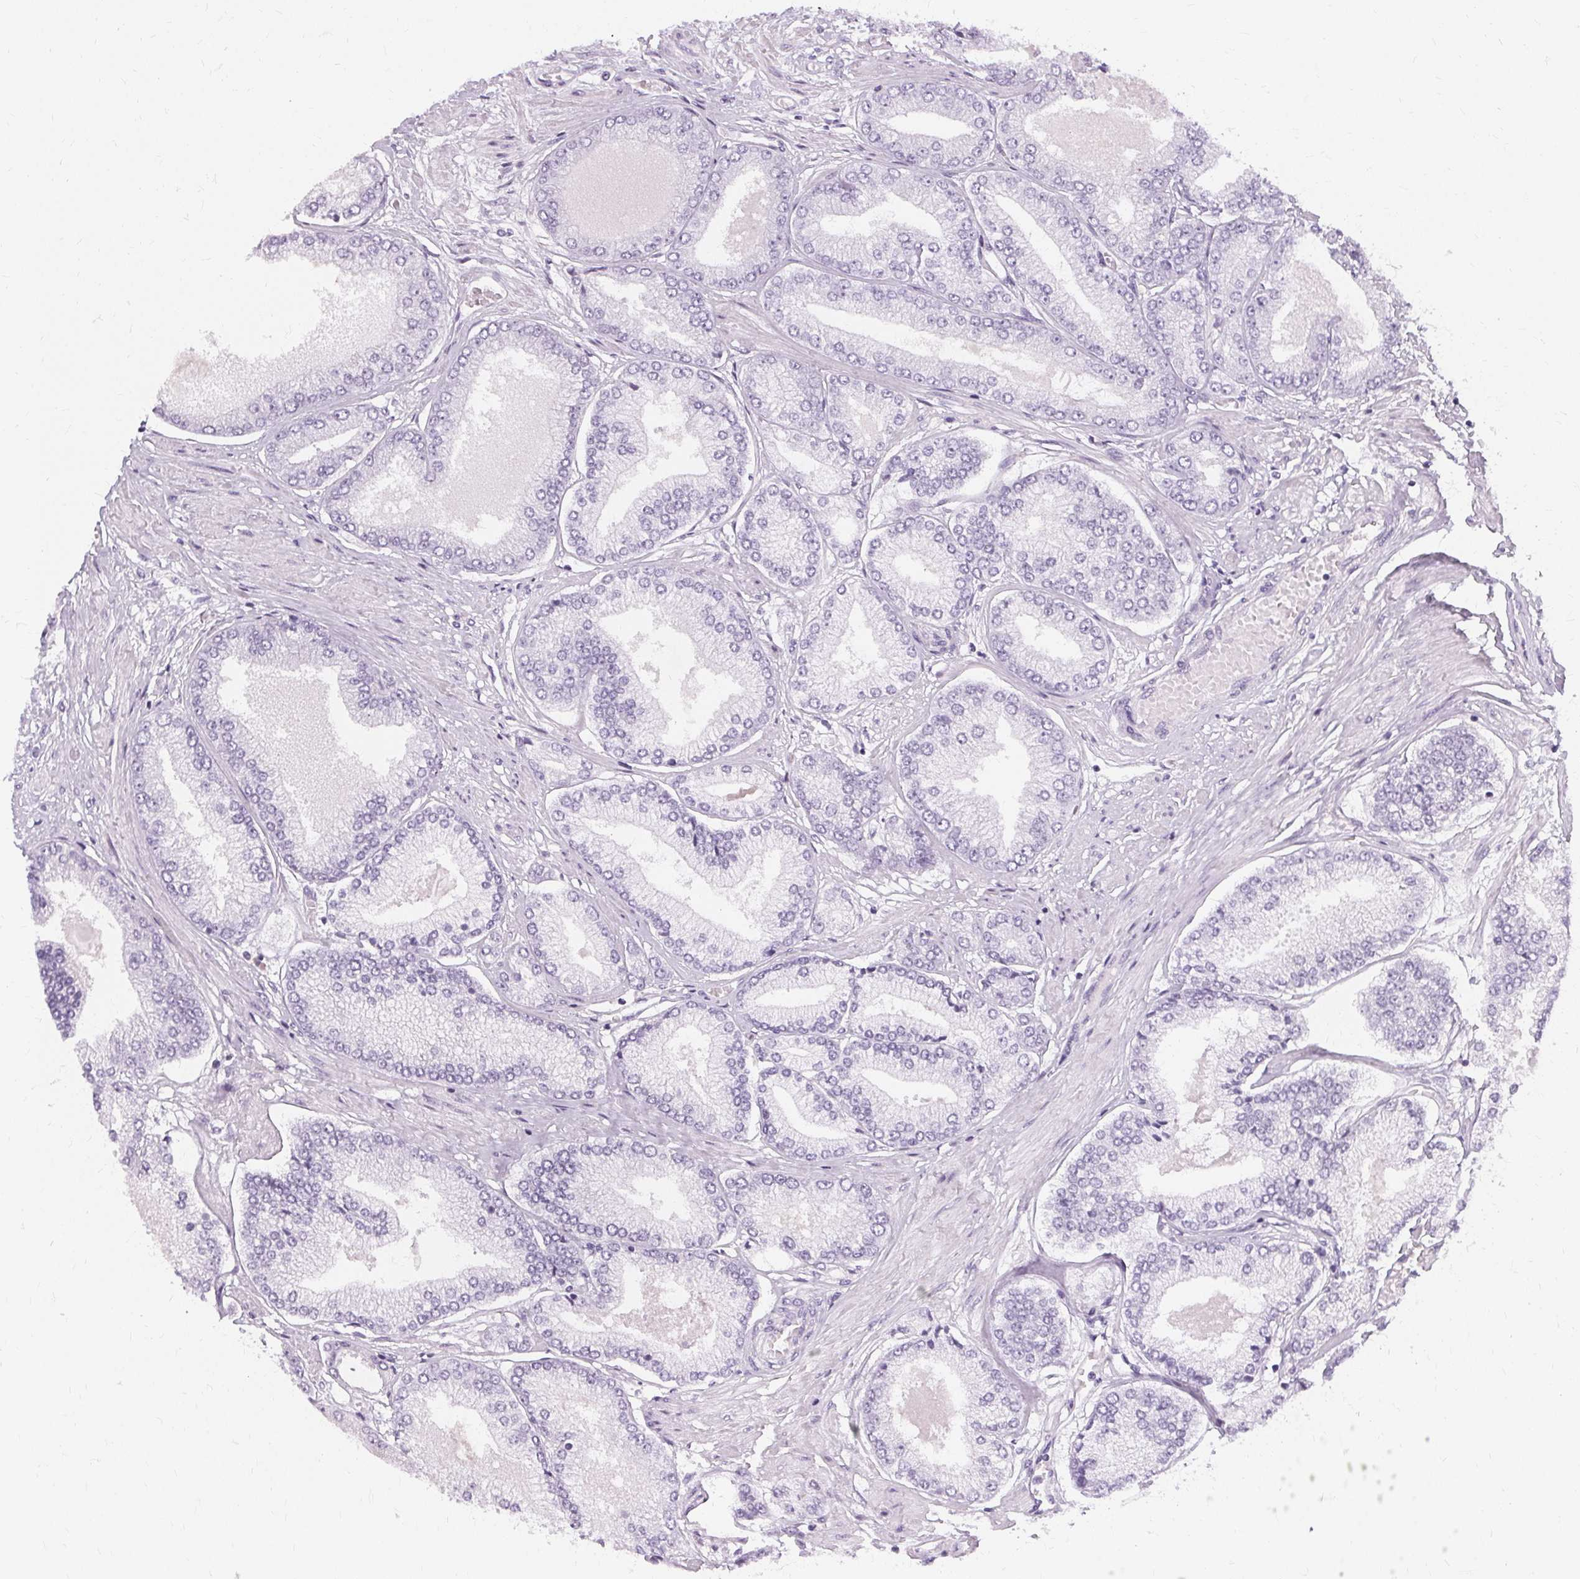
{"staining": {"intensity": "negative", "quantity": "none", "location": "none"}, "tissue": "prostate cancer", "cell_type": "Tumor cells", "image_type": "cancer", "snomed": [{"axis": "morphology", "description": "Adenocarcinoma, Low grade"}, {"axis": "topography", "description": "Prostate"}], "caption": "Tumor cells show no significant protein positivity in prostate cancer (adenocarcinoma (low-grade)). Brightfield microscopy of IHC stained with DAB (3,3'-diaminobenzidine) (brown) and hematoxylin (blue), captured at high magnification.", "gene": "KRT6C", "patient": {"sex": "male", "age": 55}}